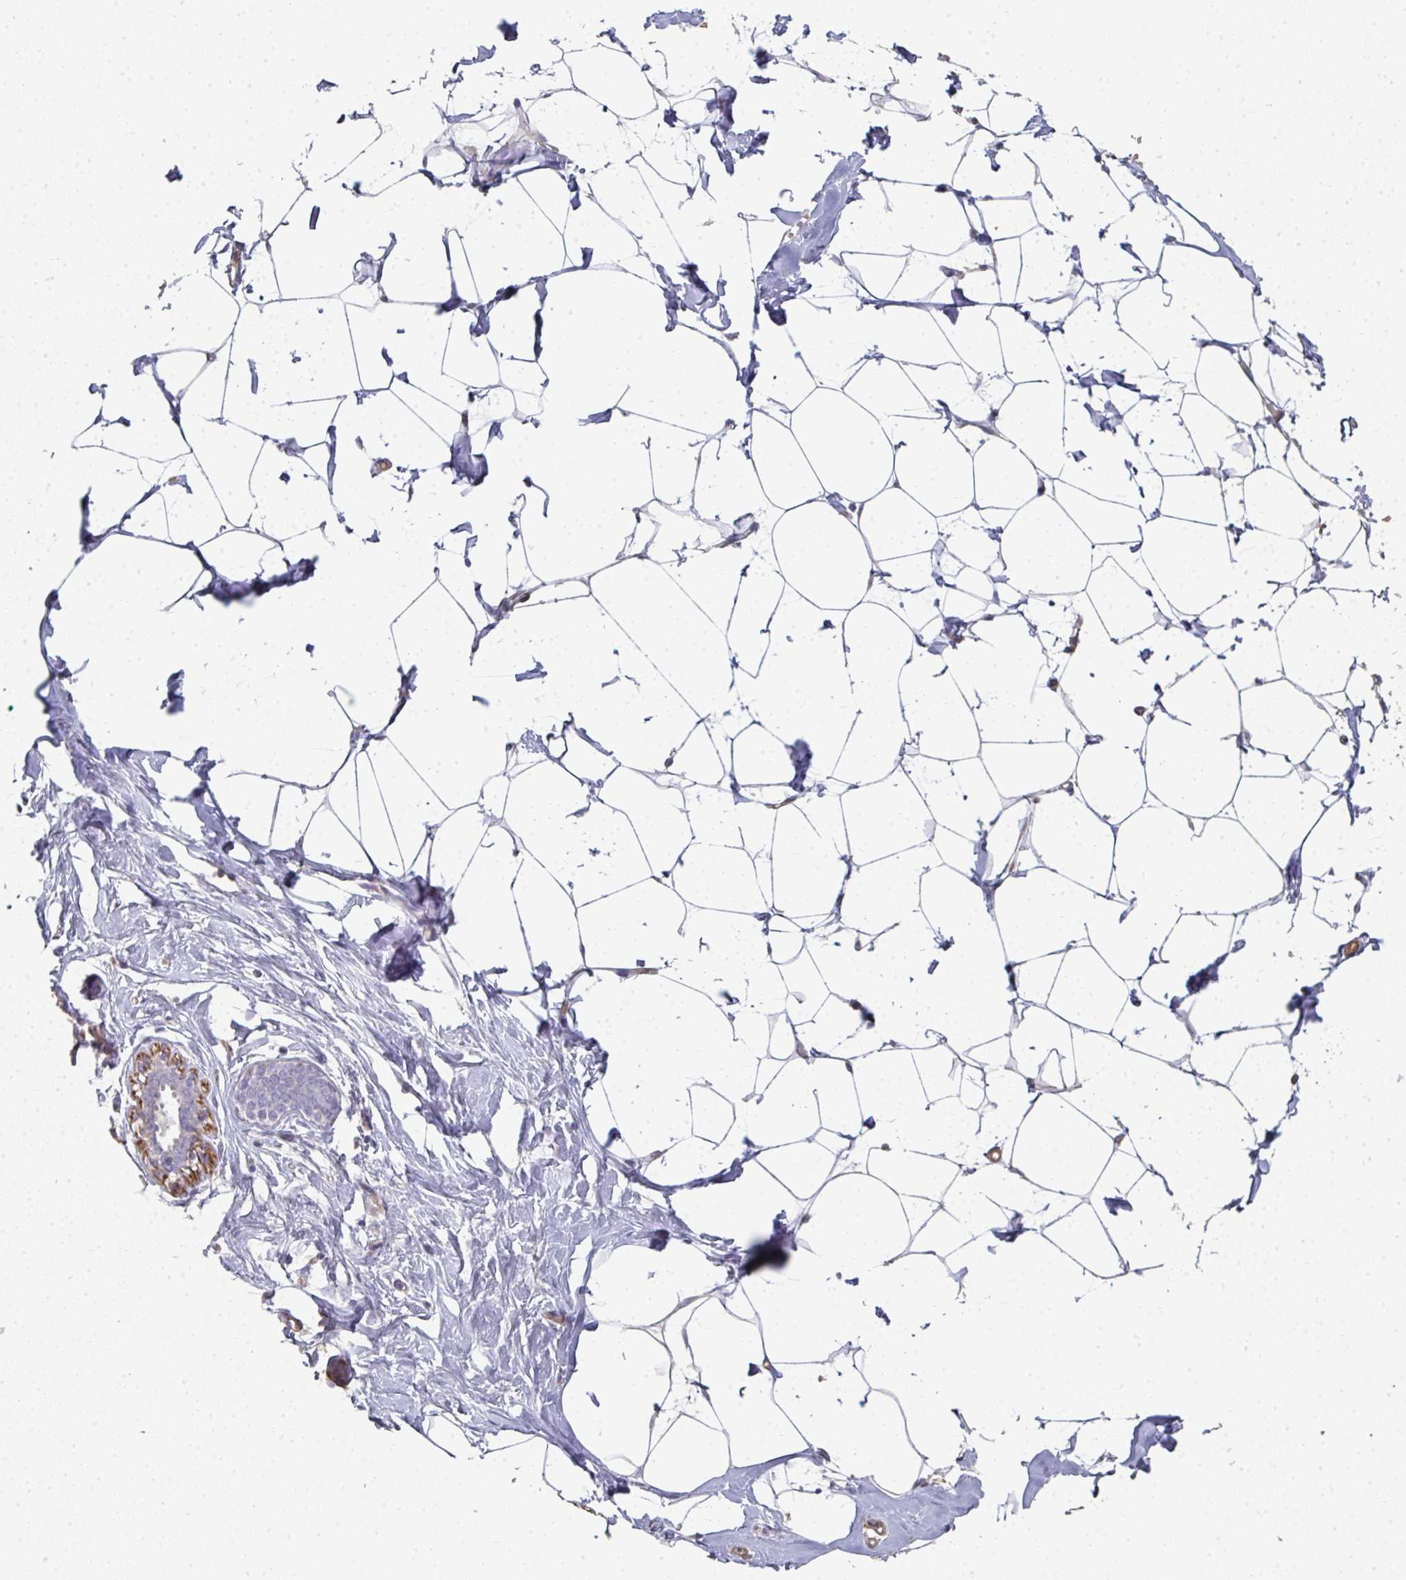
{"staining": {"intensity": "negative", "quantity": "none", "location": "none"}, "tissue": "breast", "cell_type": "Adipocytes", "image_type": "normal", "snomed": [{"axis": "morphology", "description": "Normal tissue, NOS"}, {"axis": "topography", "description": "Breast"}], "caption": "The histopathology image shows no significant positivity in adipocytes of breast. (Brightfield microscopy of DAB IHC at high magnification).", "gene": "A1CF", "patient": {"sex": "female", "age": 27}}